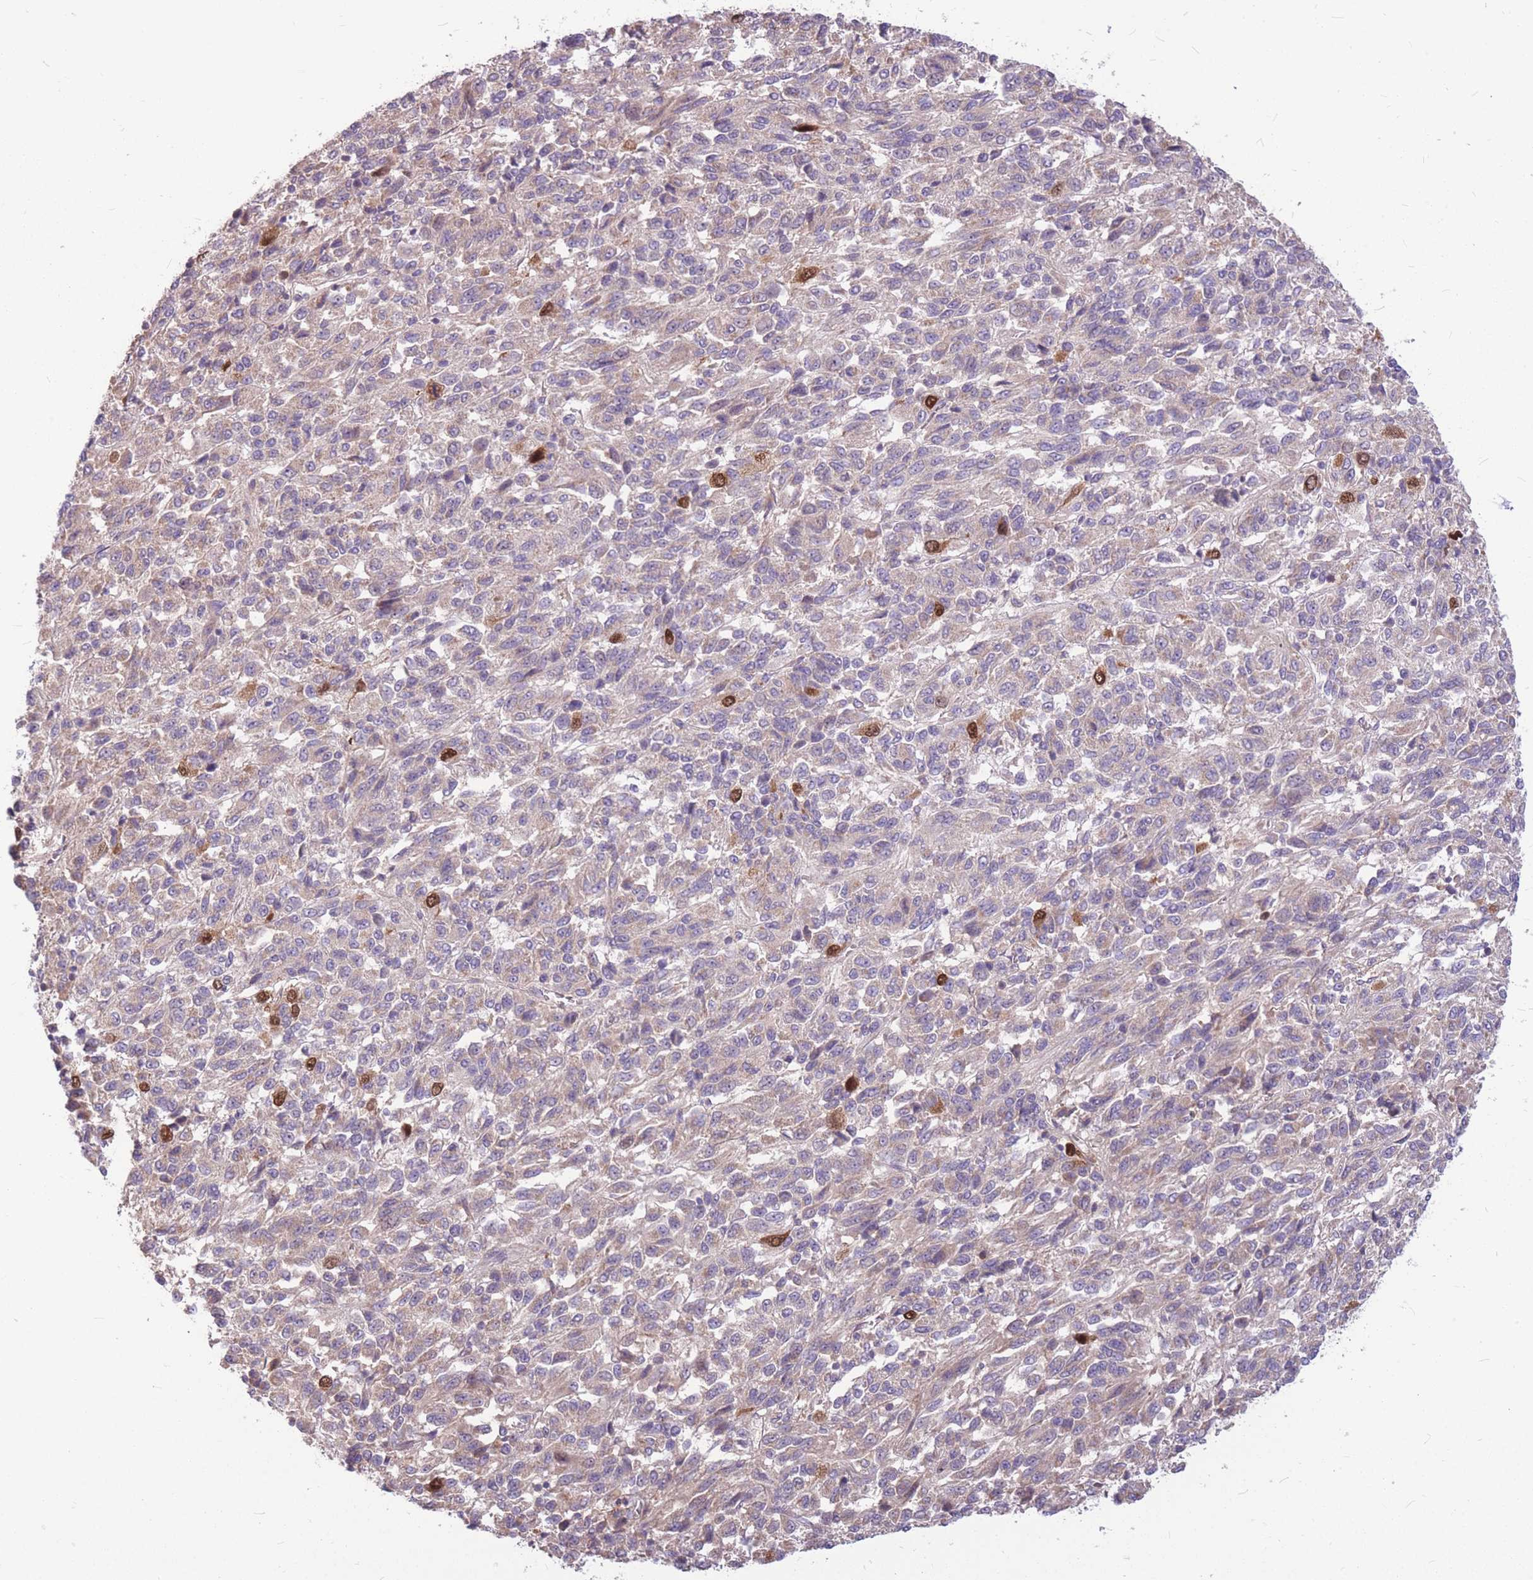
{"staining": {"intensity": "strong", "quantity": "<25%", "location": "nuclear"}, "tissue": "melanoma", "cell_type": "Tumor cells", "image_type": "cancer", "snomed": [{"axis": "morphology", "description": "Malignant melanoma, Metastatic site"}, {"axis": "topography", "description": "Lung"}], "caption": "Tumor cells show medium levels of strong nuclear staining in approximately <25% of cells in melanoma. The staining was performed using DAB (3,3'-diaminobenzidine) to visualize the protein expression in brown, while the nuclei were stained in blue with hematoxylin (Magnification: 20x).", "gene": "GMNN", "patient": {"sex": "male", "age": 64}}